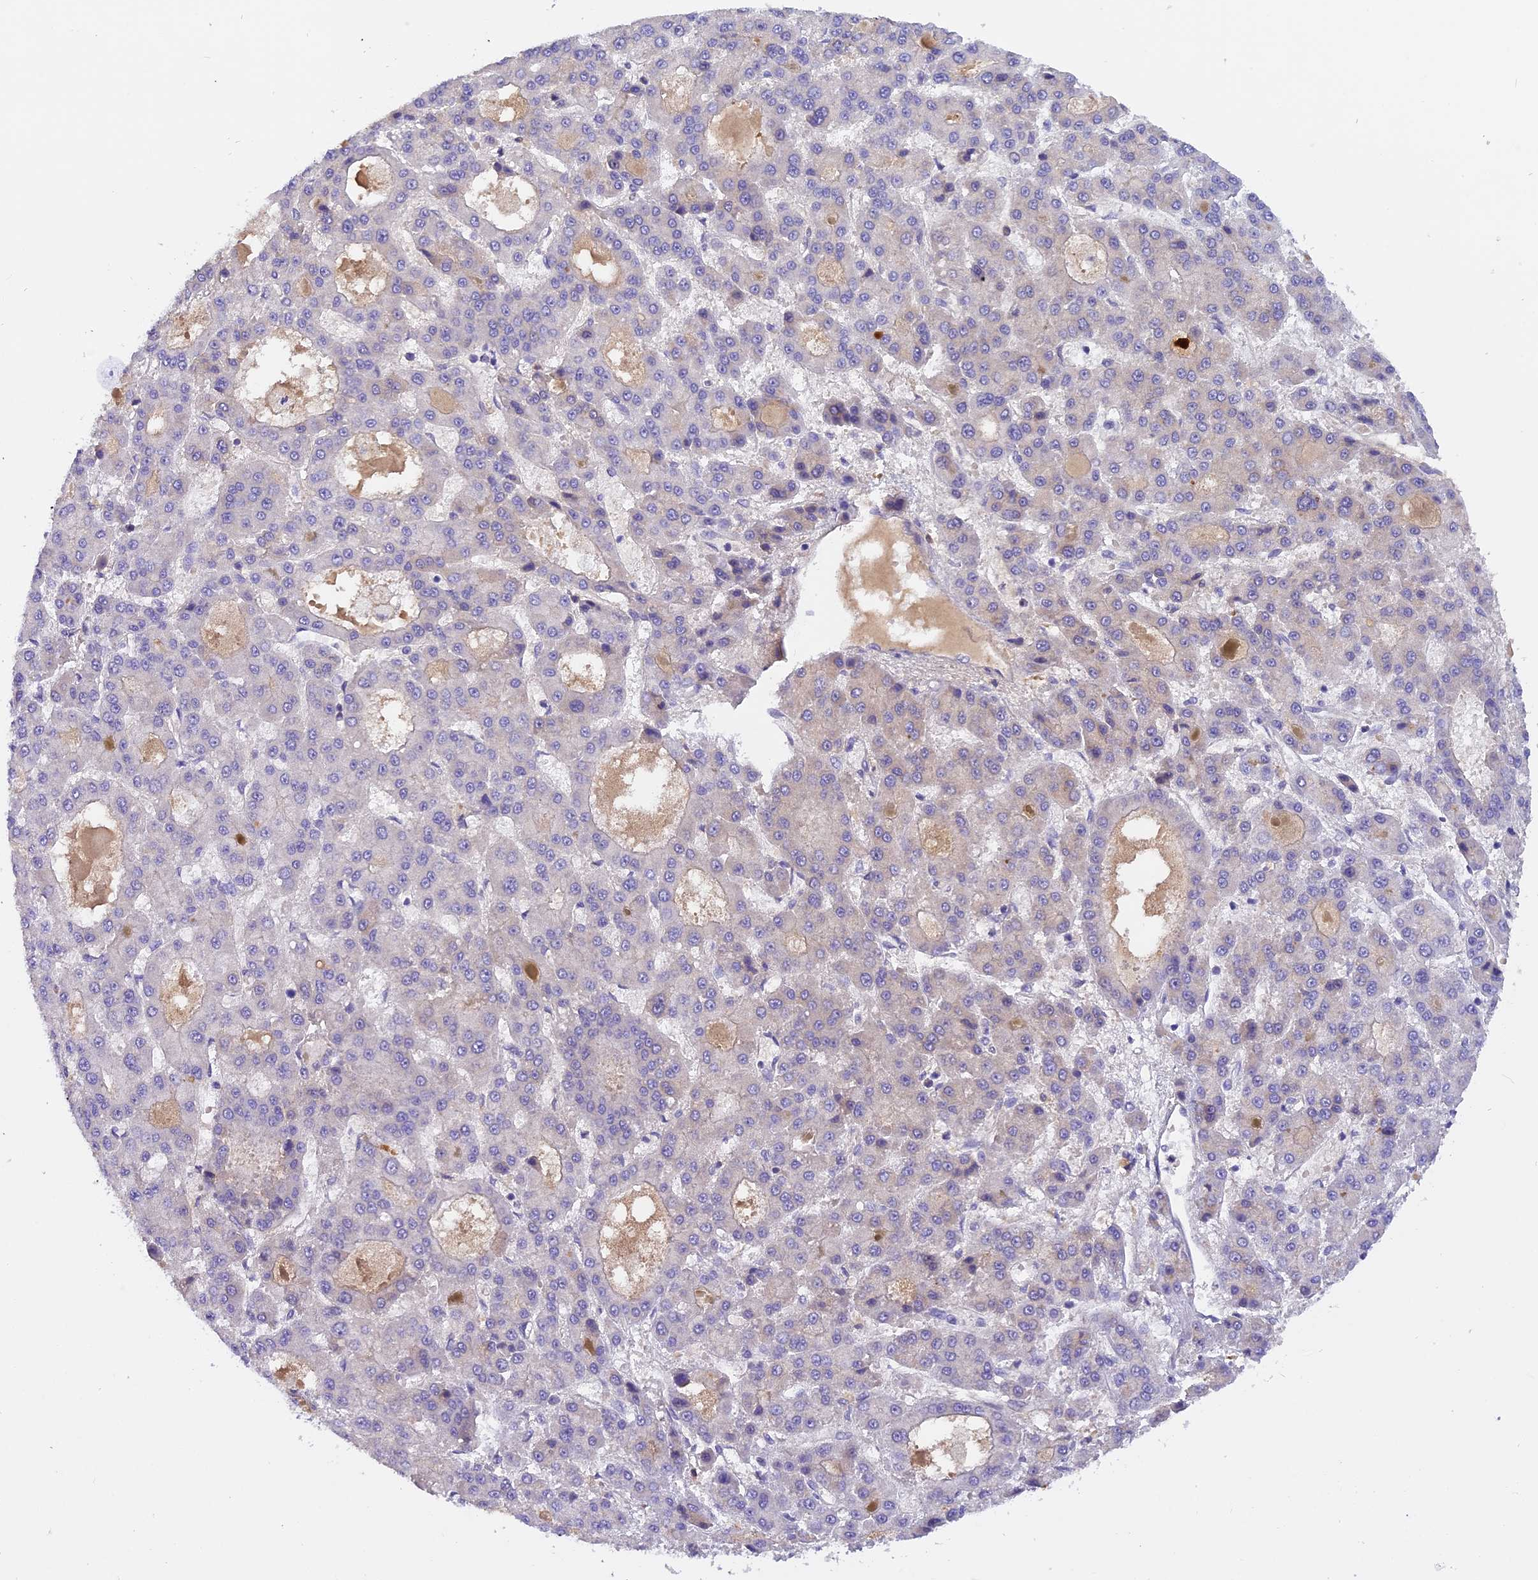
{"staining": {"intensity": "negative", "quantity": "none", "location": "none"}, "tissue": "liver cancer", "cell_type": "Tumor cells", "image_type": "cancer", "snomed": [{"axis": "morphology", "description": "Carcinoma, Hepatocellular, NOS"}, {"axis": "topography", "description": "Liver"}], "caption": "Immunohistochemical staining of liver cancer demonstrates no significant positivity in tumor cells.", "gene": "CCDC32", "patient": {"sex": "male", "age": 70}}